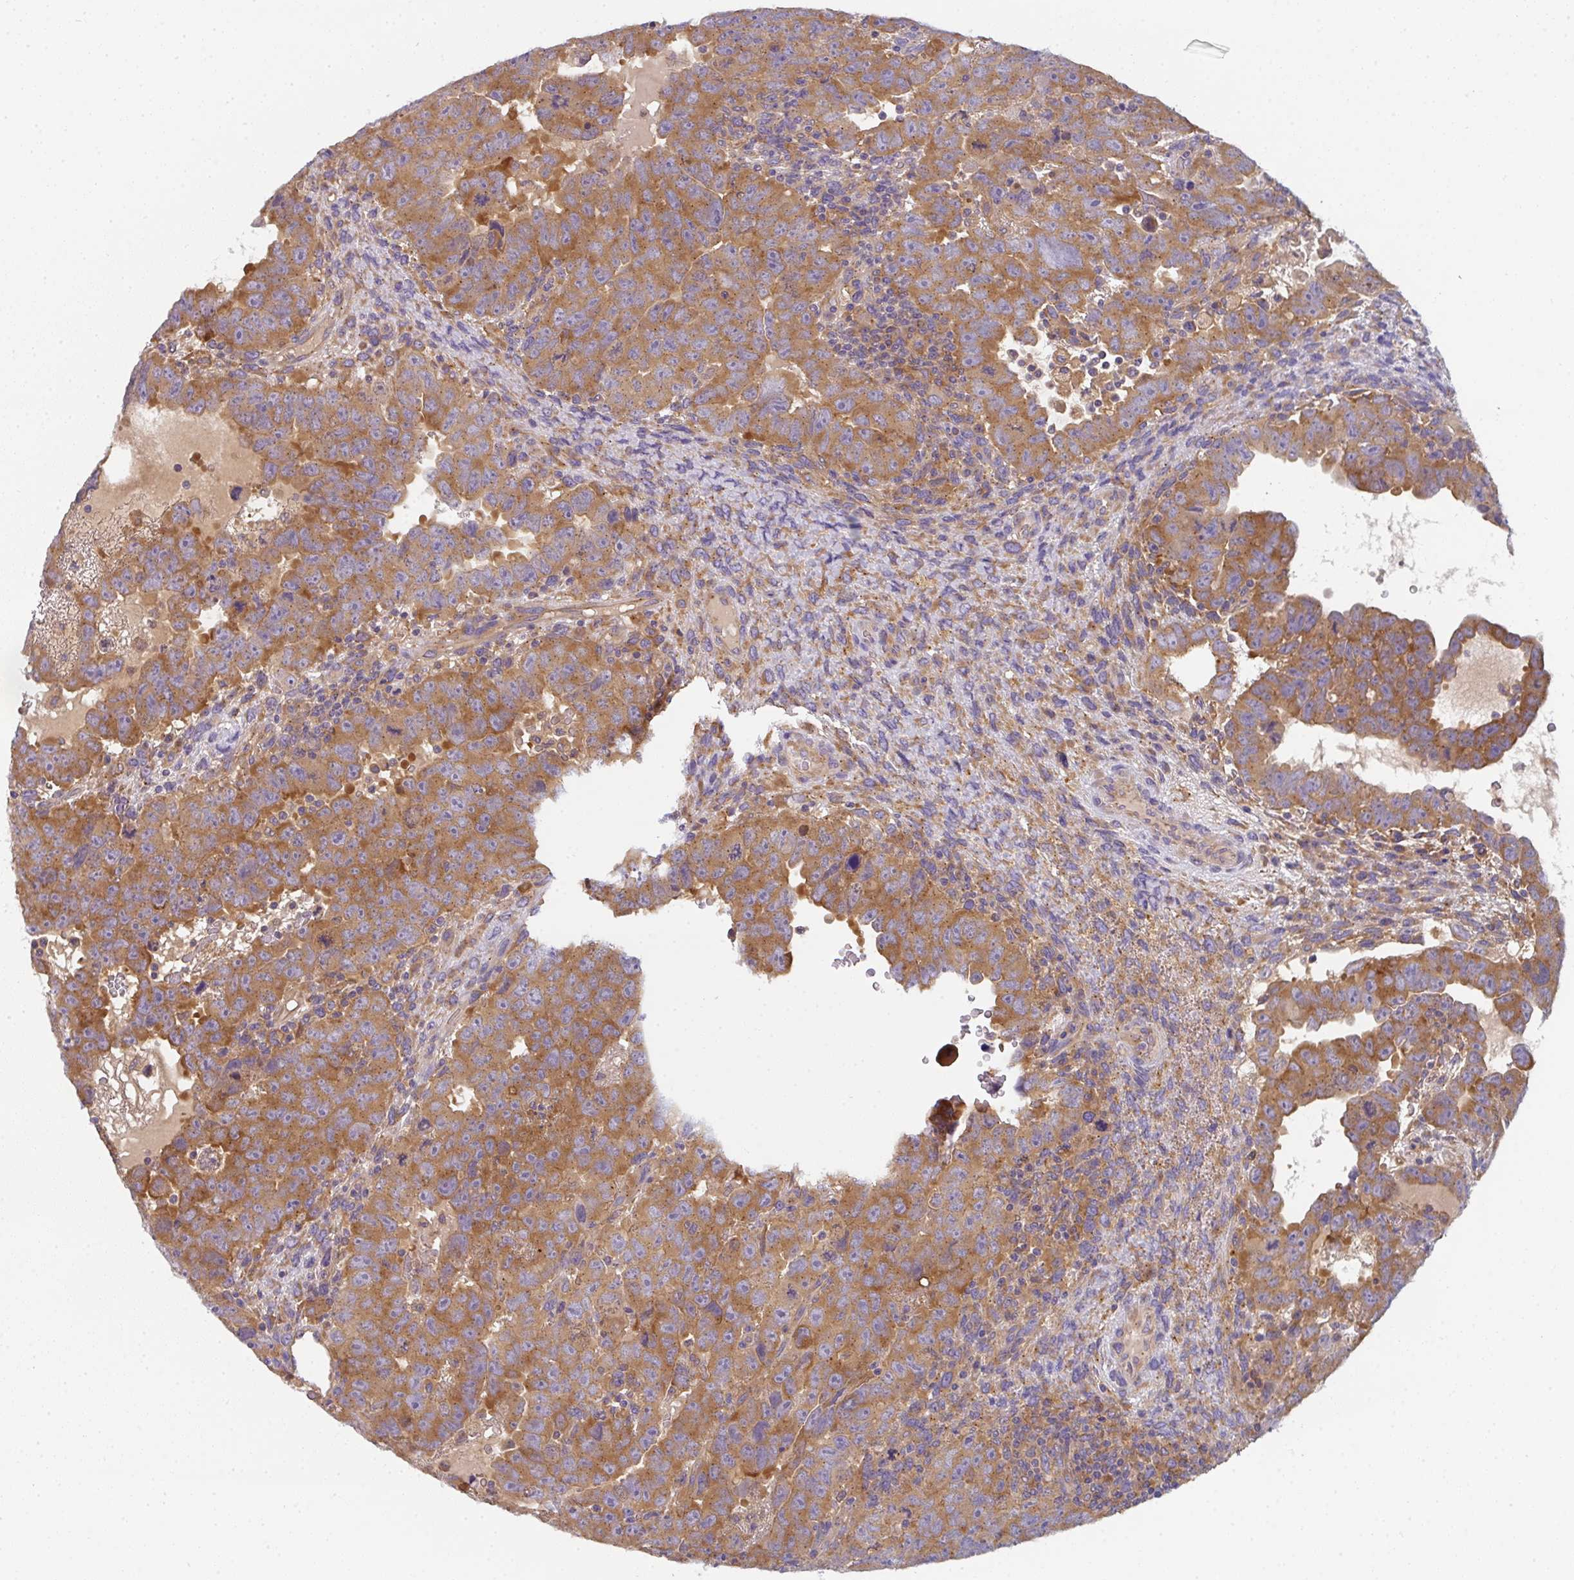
{"staining": {"intensity": "moderate", "quantity": ">75%", "location": "cytoplasmic/membranous"}, "tissue": "testis cancer", "cell_type": "Tumor cells", "image_type": "cancer", "snomed": [{"axis": "morphology", "description": "Carcinoma, Embryonal, NOS"}, {"axis": "topography", "description": "Testis"}], "caption": "High-power microscopy captured an immunohistochemistry (IHC) photomicrograph of testis cancer (embryonal carcinoma), revealing moderate cytoplasmic/membranous positivity in approximately >75% of tumor cells.", "gene": "SNX5", "patient": {"sex": "male", "age": 24}}